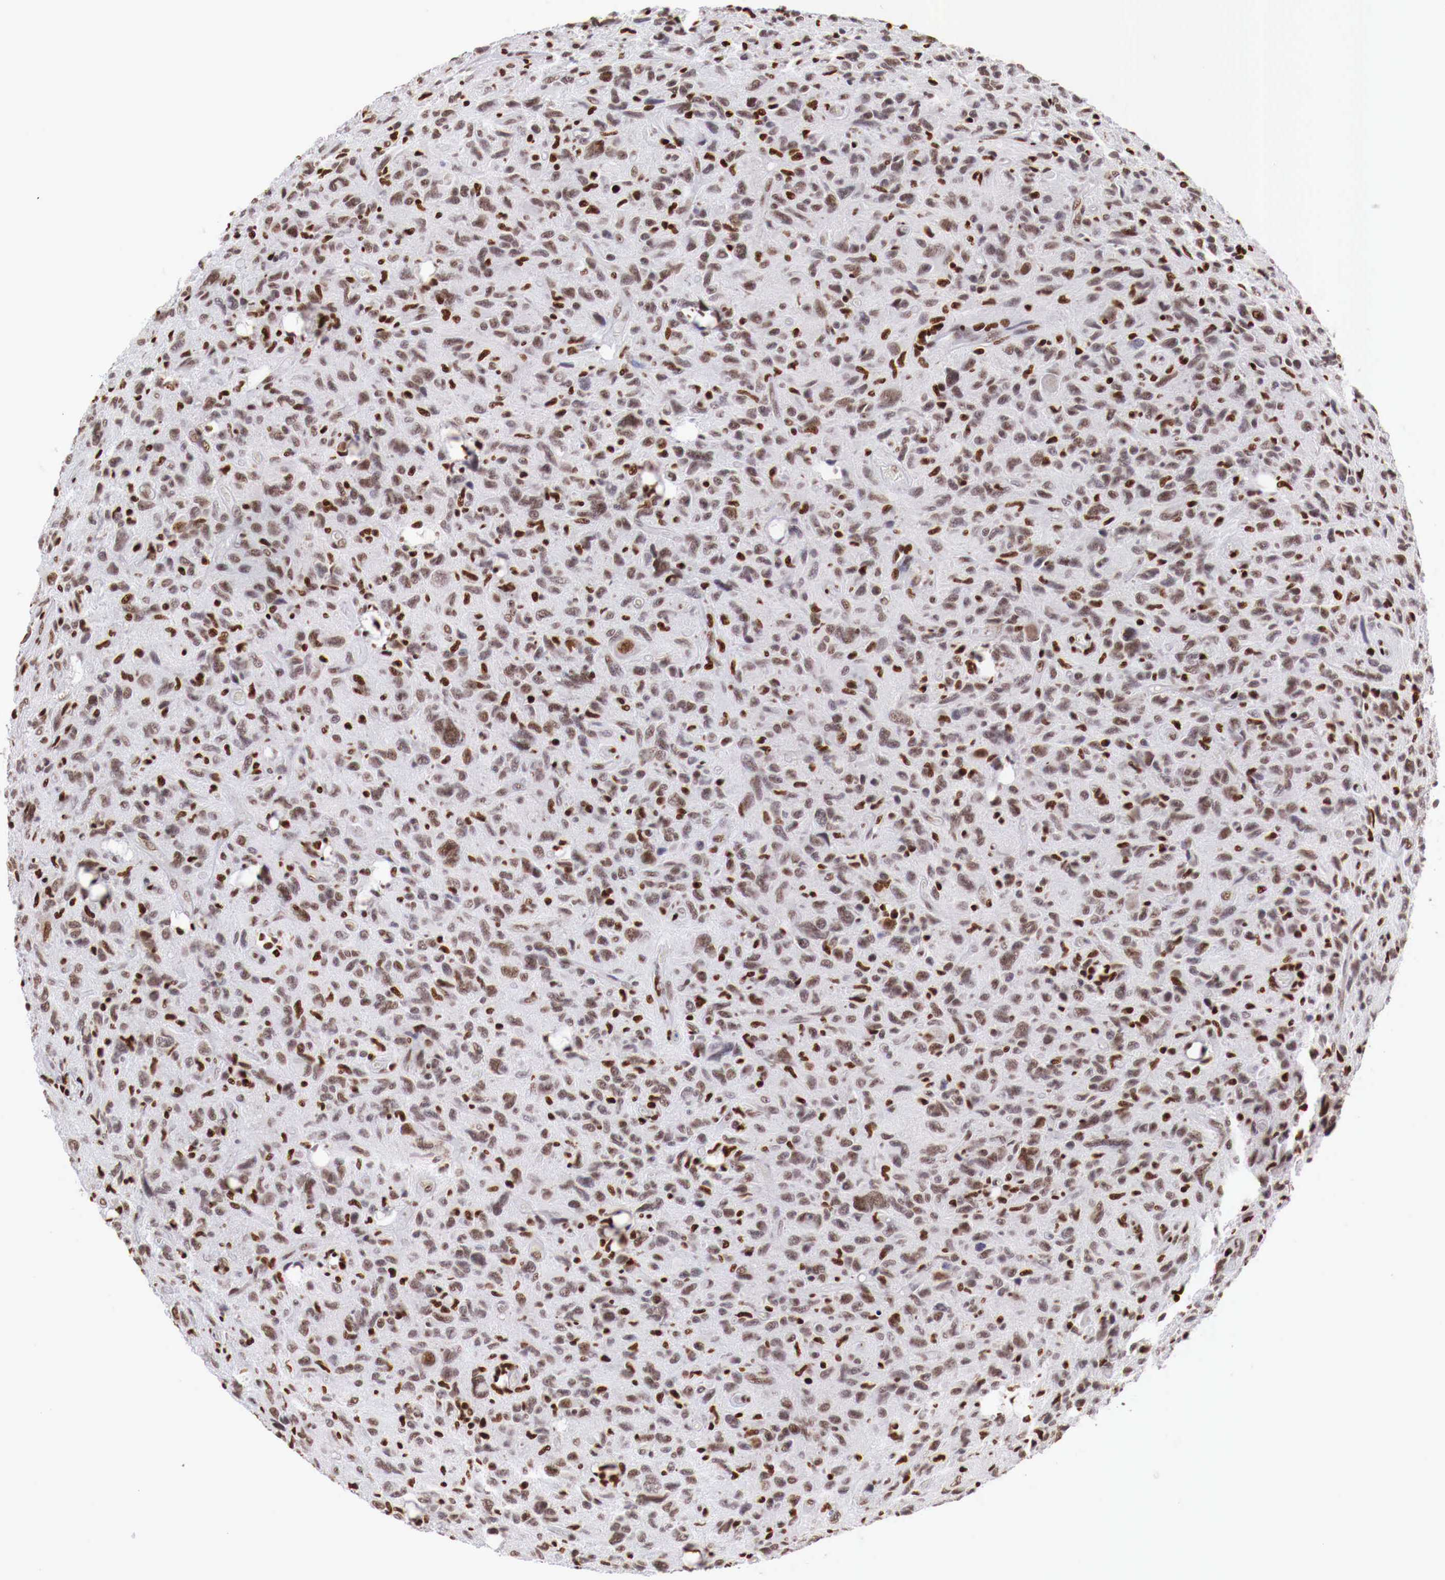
{"staining": {"intensity": "moderate", "quantity": ">75%", "location": "nuclear"}, "tissue": "glioma", "cell_type": "Tumor cells", "image_type": "cancer", "snomed": [{"axis": "morphology", "description": "Glioma, malignant, High grade"}, {"axis": "topography", "description": "Brain"}], "caption": "This photomicrograph displays IHC staining of human glioma, with medium moderate nuclear expression in about >75% of tumor cells.", "gene": "MAX", "patient": {"sex": "female", "age": 60}}